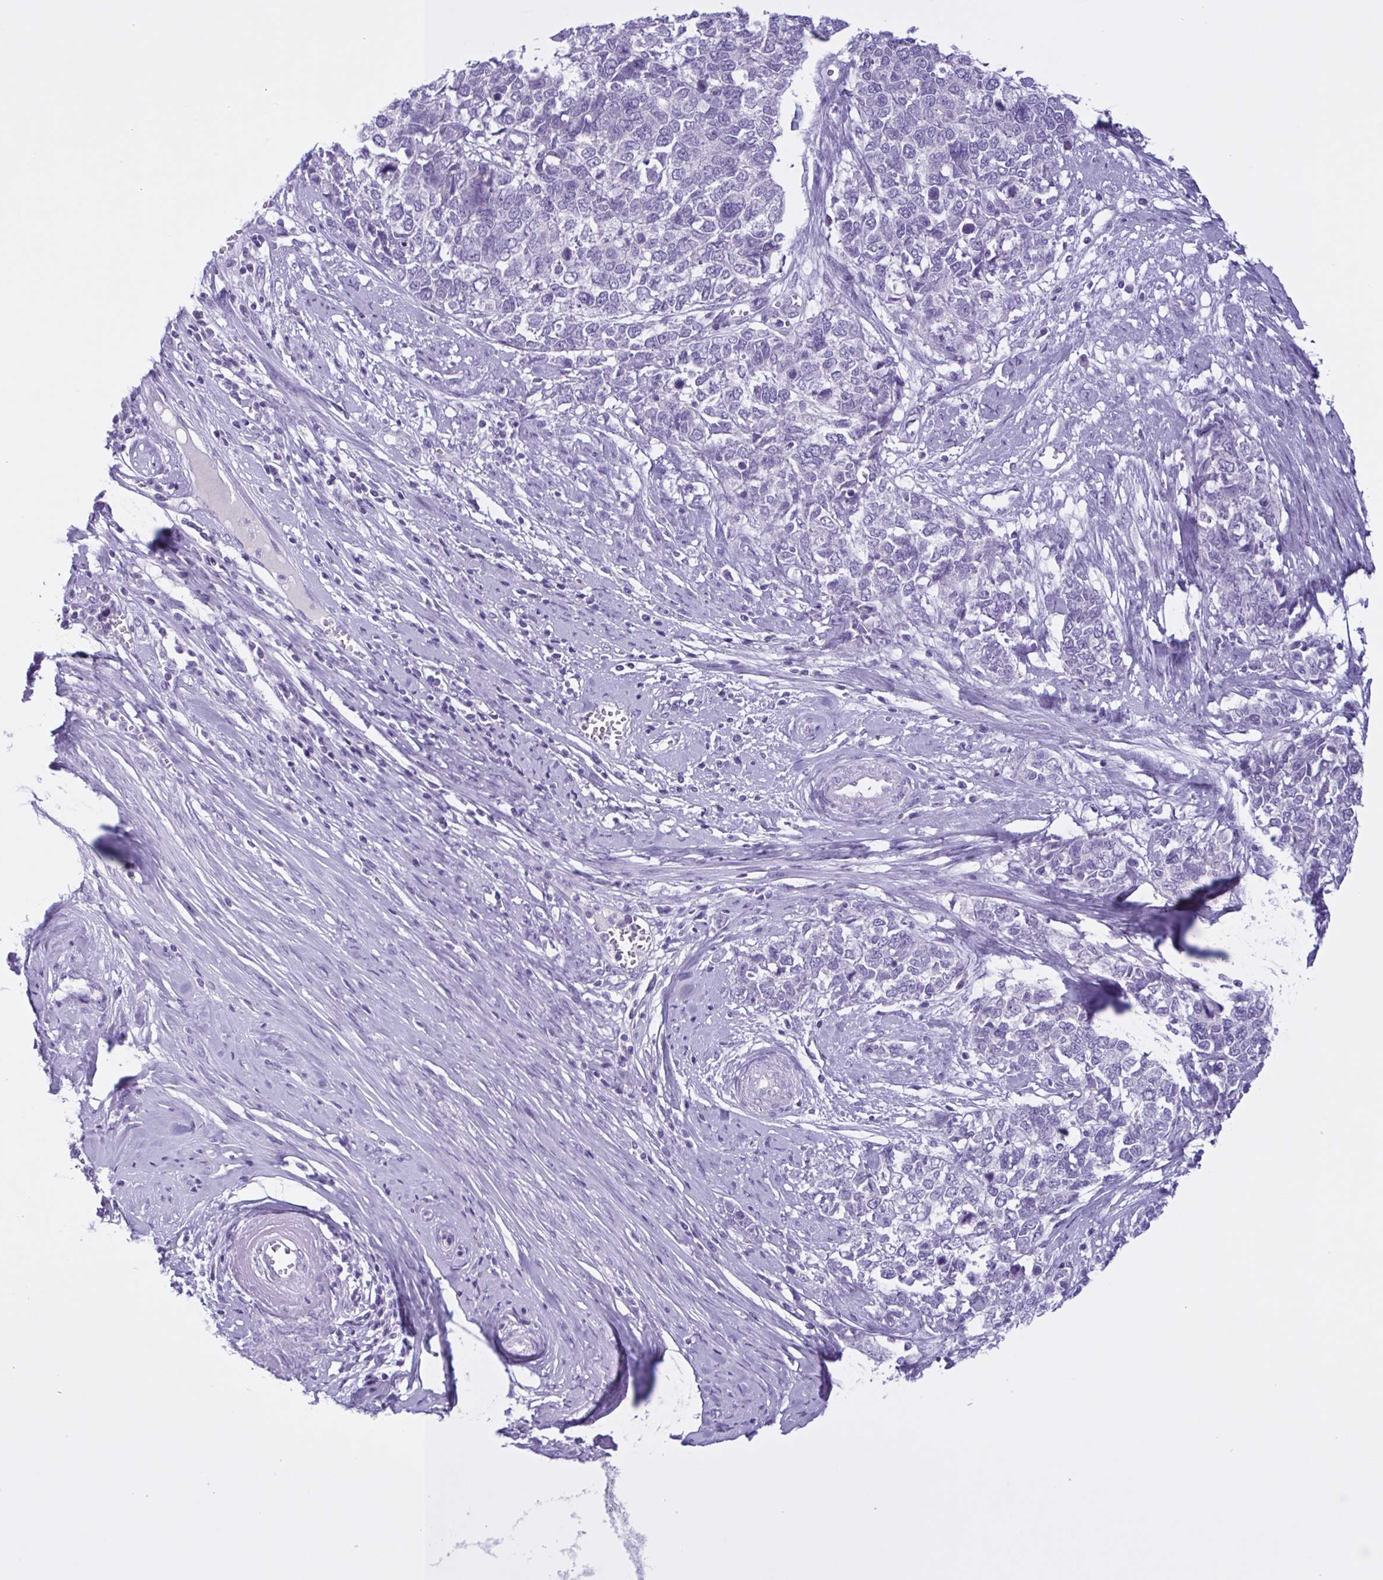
{"staining": {"intensity": "negative", "quantity": "none", "location": "none"}, "tissue": "cervical cancer", "cell_type": "Tumor cells", "image_type": "cancer", "snomed": [{"axis": "morphology", "description": "Adenocarcinoma, NOS"}, {"axis": "topography", "description": "Cervix"}], "caption": "Tumor cells show no significant protein staining in adenocarcinoma (cervical).", "gene": "INAFM1", "patient": {"sex": "female", "age": 63}}